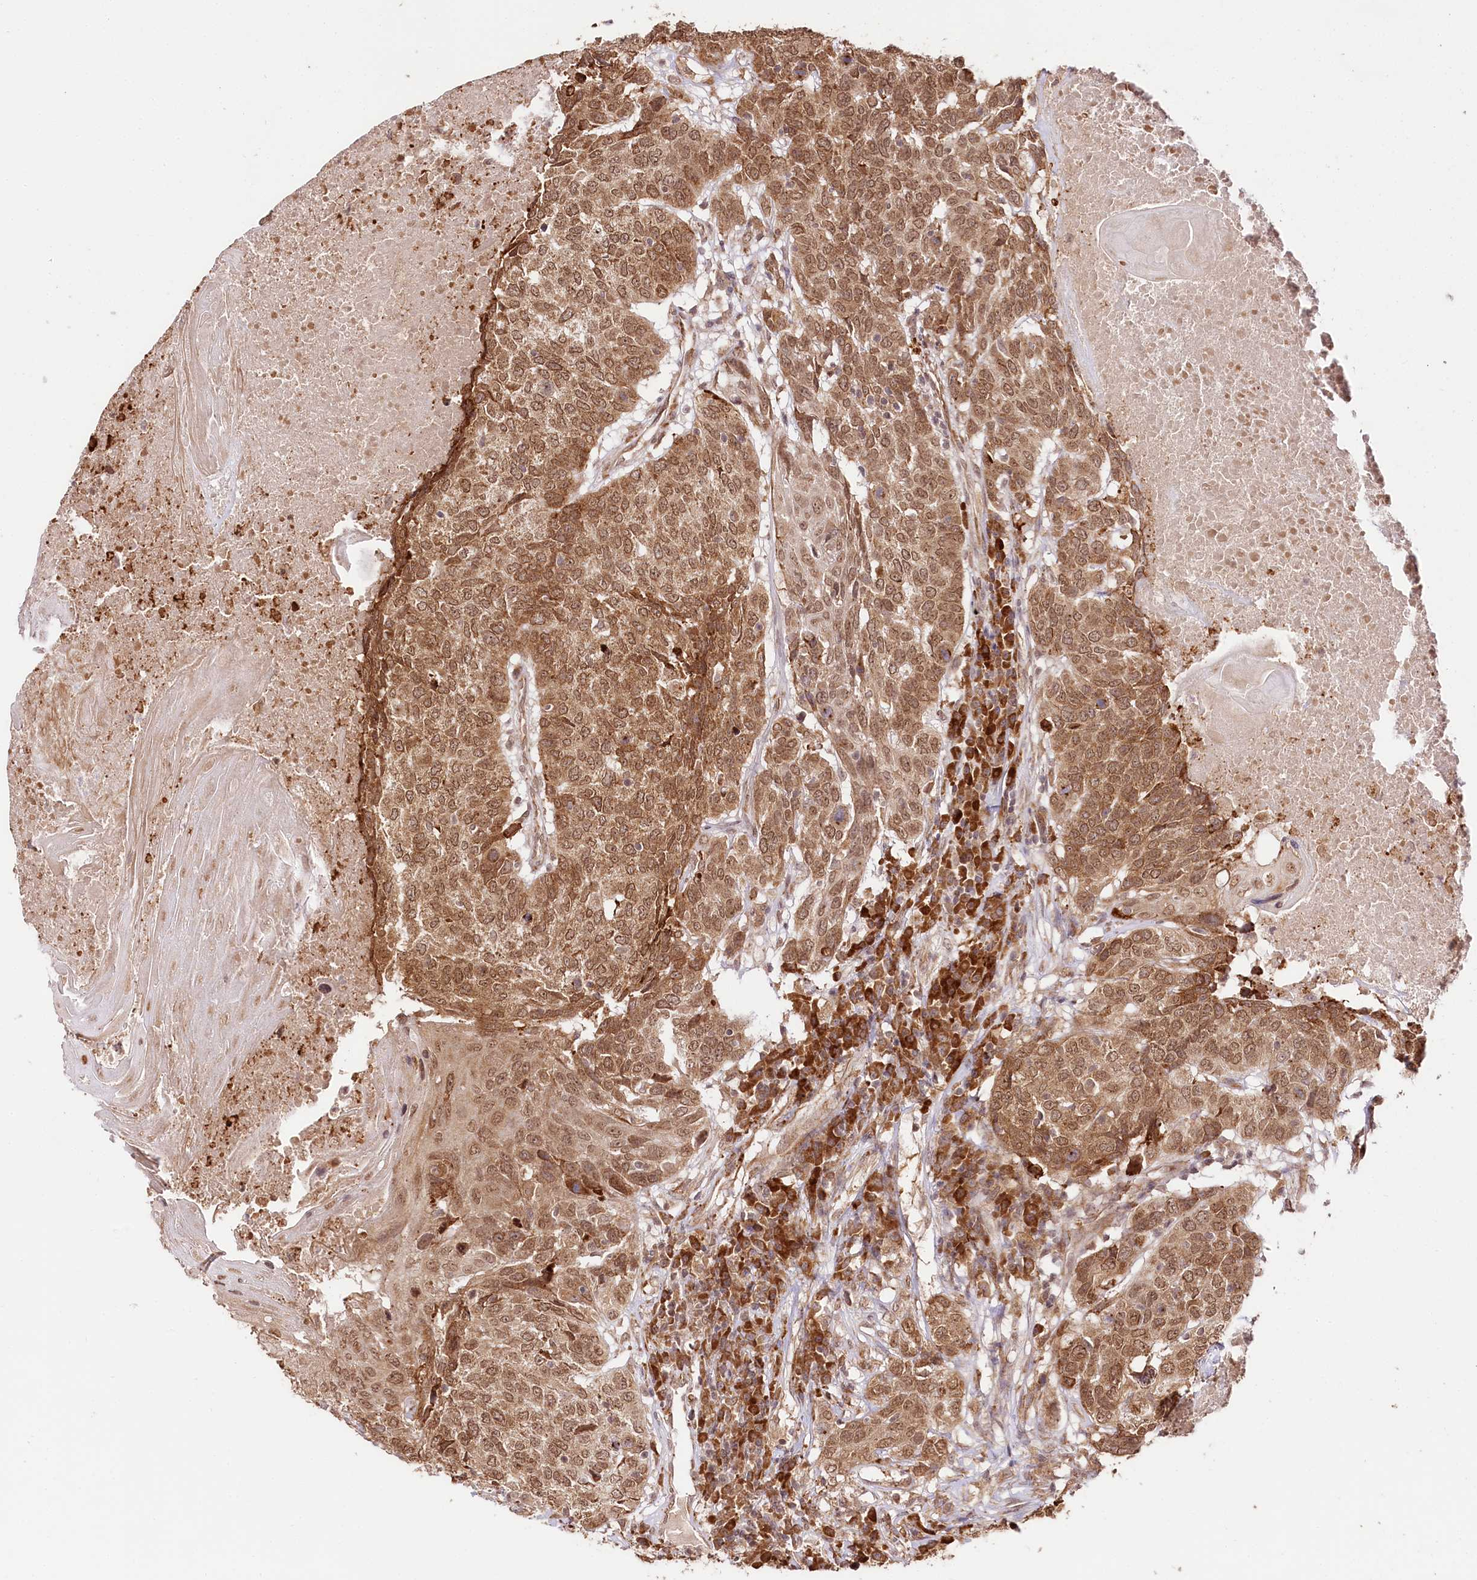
{"staining": {"intensity": "strong", "quantity": ">75%", "location": "cytoplasmic/membranous,nuclear"}, "tissue": "head and neck cancer", "cell_type": "Tumor cells", "image_type": "cancer", "snomed": [{"axis": "morphology", "description": "Squamous cell carcinoma, NOS"}, {"axis": "topography", "description": "Head-Neck"}], "caption": "The immunohistochemical stain shows strong cytoplasmic/membranous and nuclear staining in tumor cells of head and neck squamous cell carcinoma tissue.", "gene": "ENSG00000144785", "patient": {"sex": "male", "age": 66}}